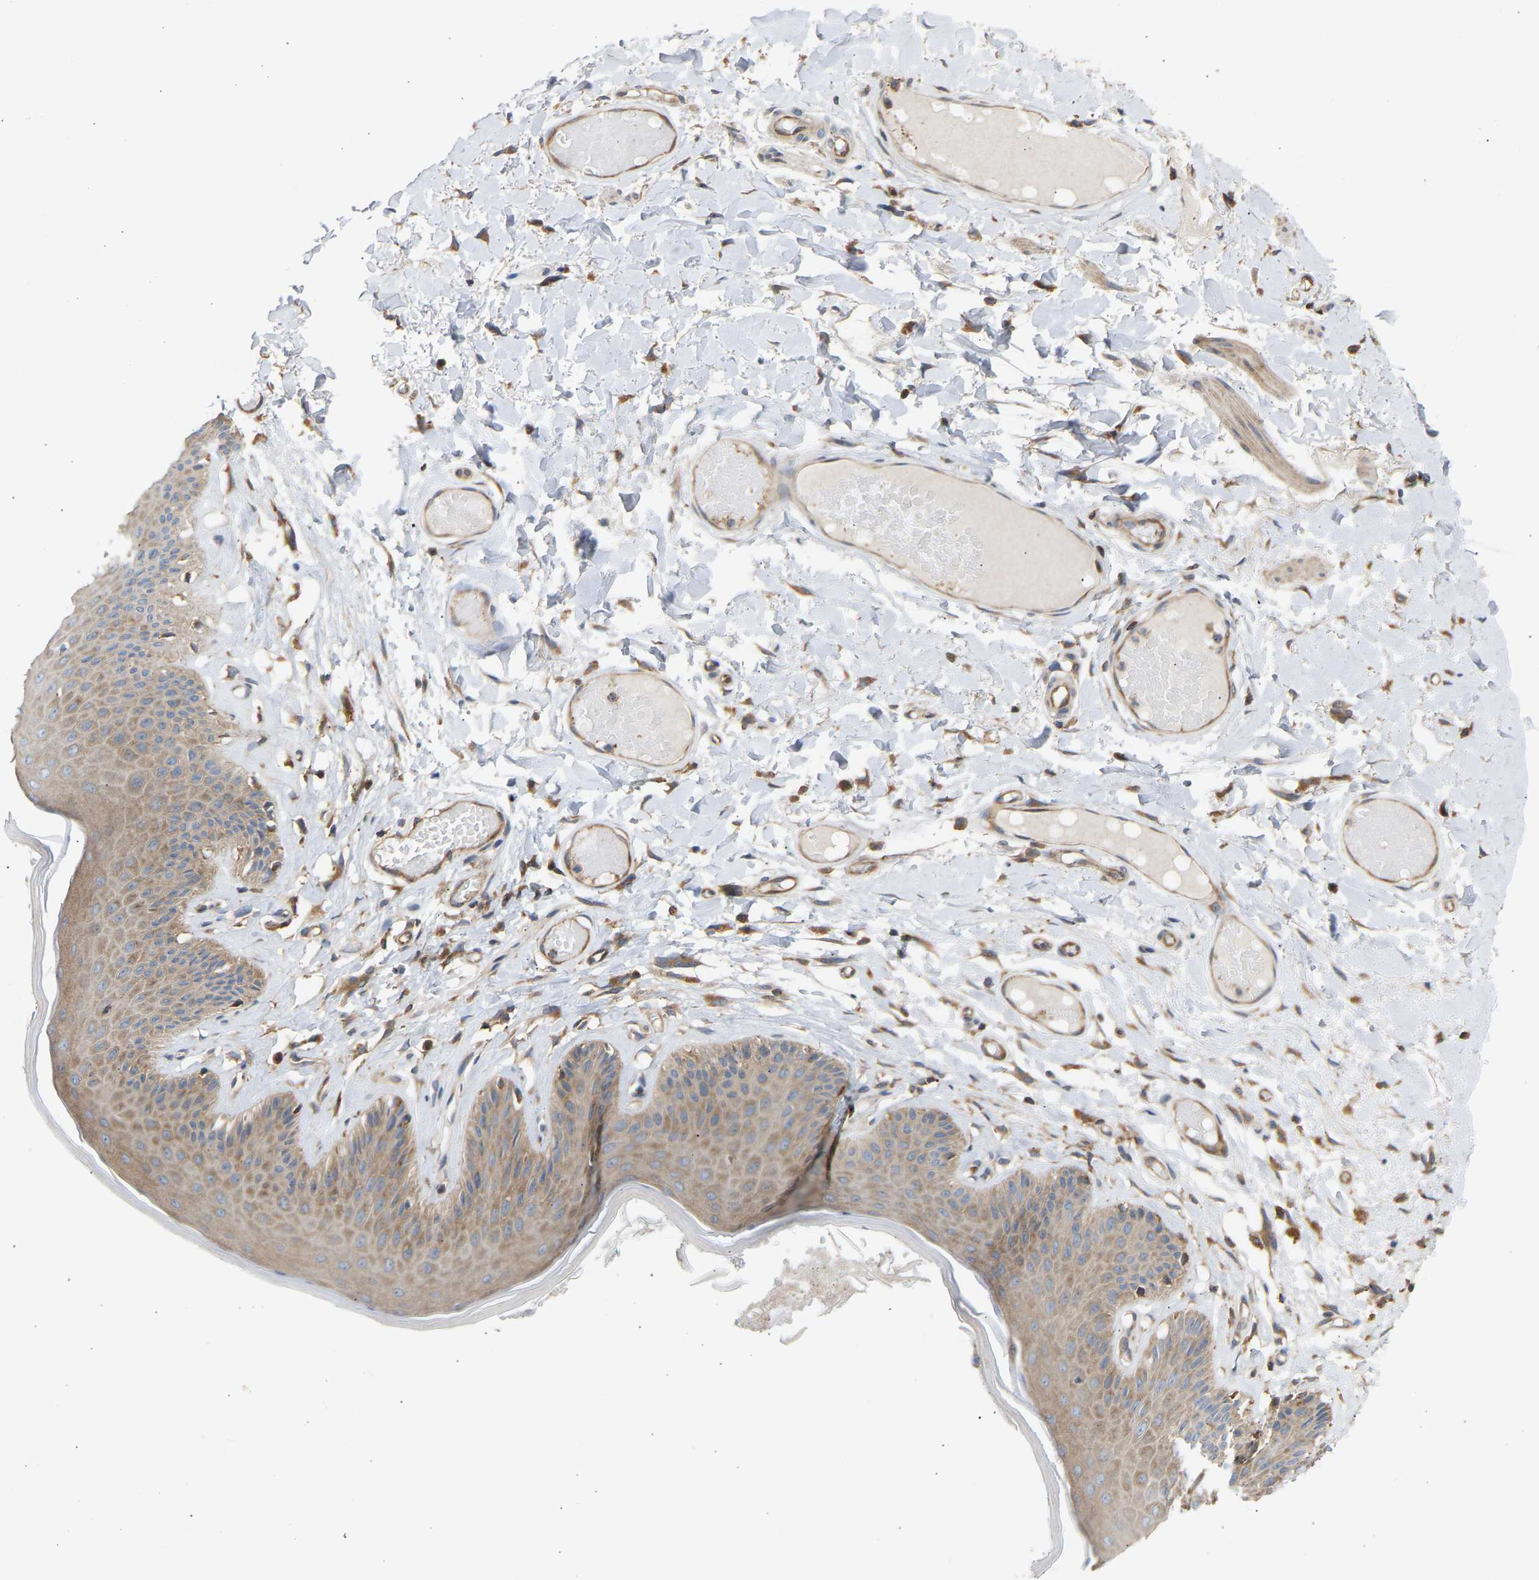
{"staining": {"intensity": "moderate", "quantity": ">75%", "location": "cytoplasmic/membranous"}, "tissue": "skin", "cell_type": "Epidermal cells", "image_type": "normal", "snomed": [{"axis": "morphology", "description": "Normal tissue, NOS"}, {"axis": "topography", "description": "Vulva"}], "caption": "Normal skin displays moderate cytoplasmic/membranous expression in approximately >75% of epidermal cells The protein of interest is stained brown, and the nuclei are stained in blue (DAB IHC with brightfield microscopy, high magnification)..", "gene": "GCN1", "patient": {"sex": "female", "age": 73}}